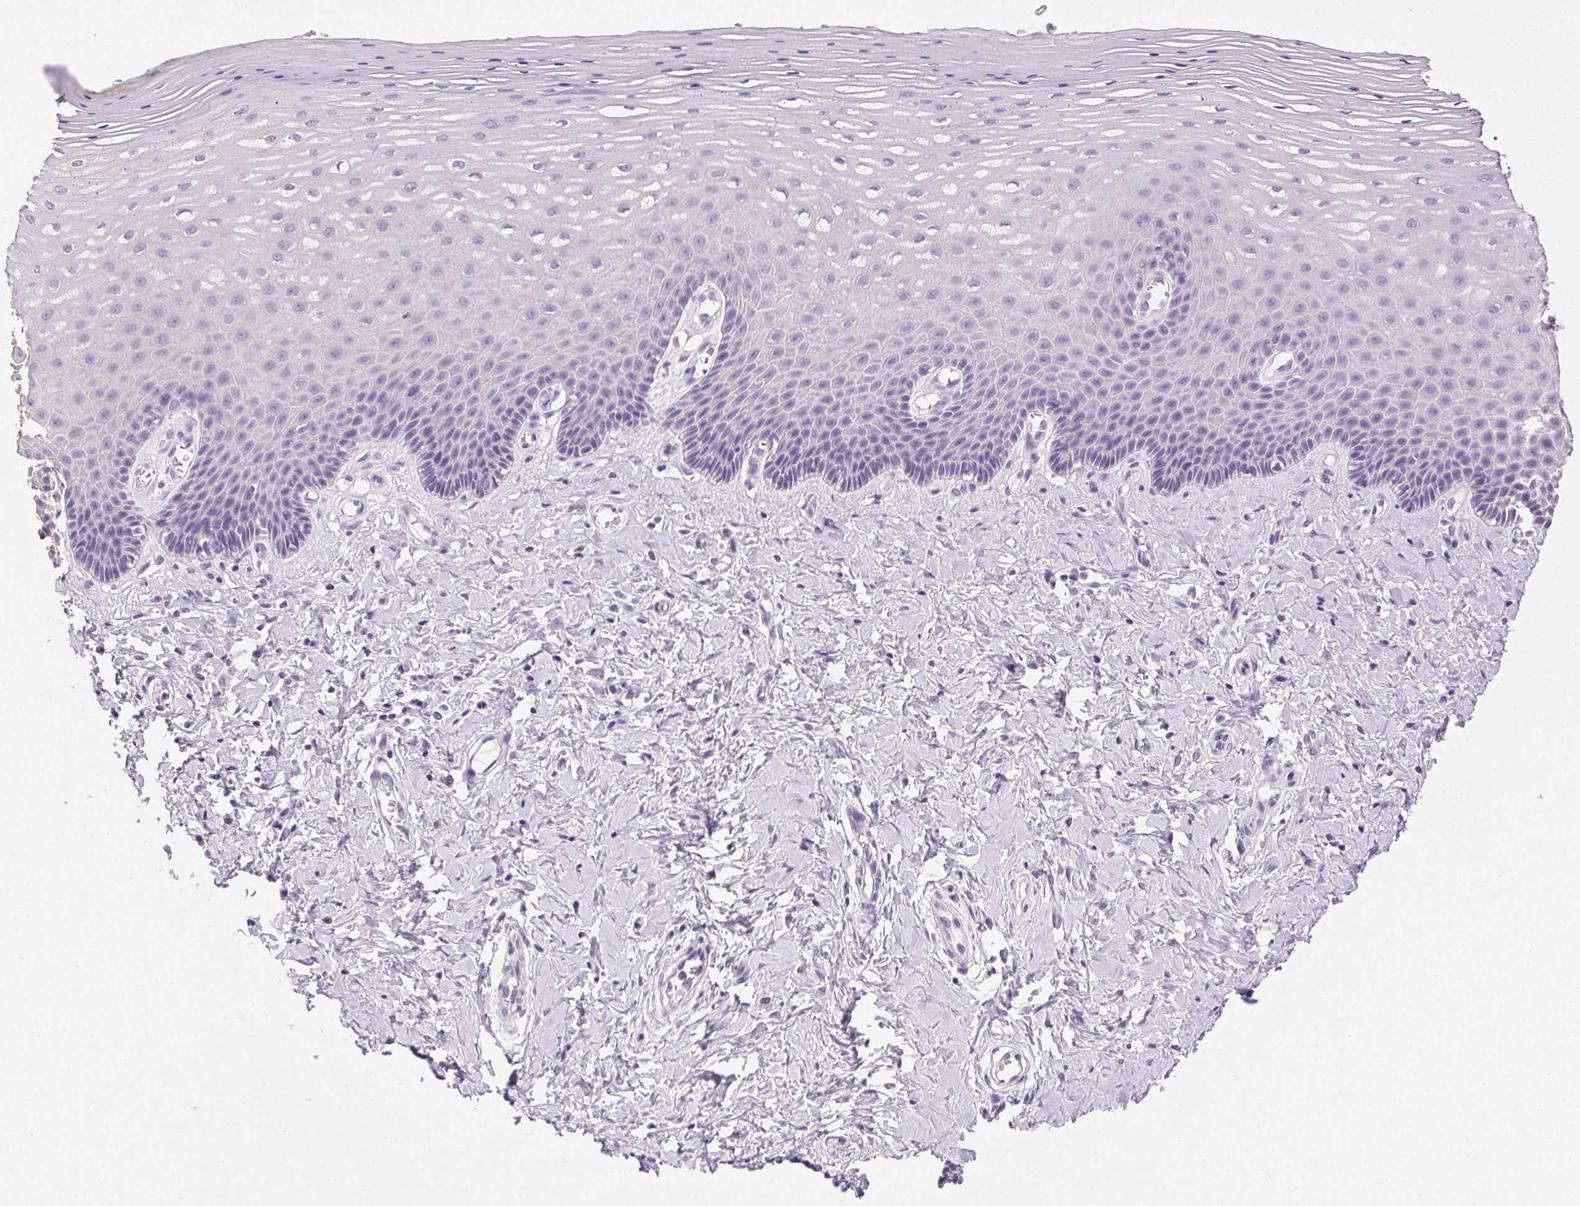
{"staining": {"intensity": "negative", "quantity": "none", "location": "none"}, "tissue": "vagina", "cell_type": "Squamous epithelial cells", "image_type": "normal", "snomed": [{"axis": "morphology", "description": "Normal tissue, NOS"}, {"axis": "topography", "description": "Vagina"}], "caption": "IHC photomicrograph of normal vagina stained for a protein (brown), which reveals no positivity in squamous epithelial cells.", "gene": "CLDN10", "patient": {"sex": "female", "age": 83}}